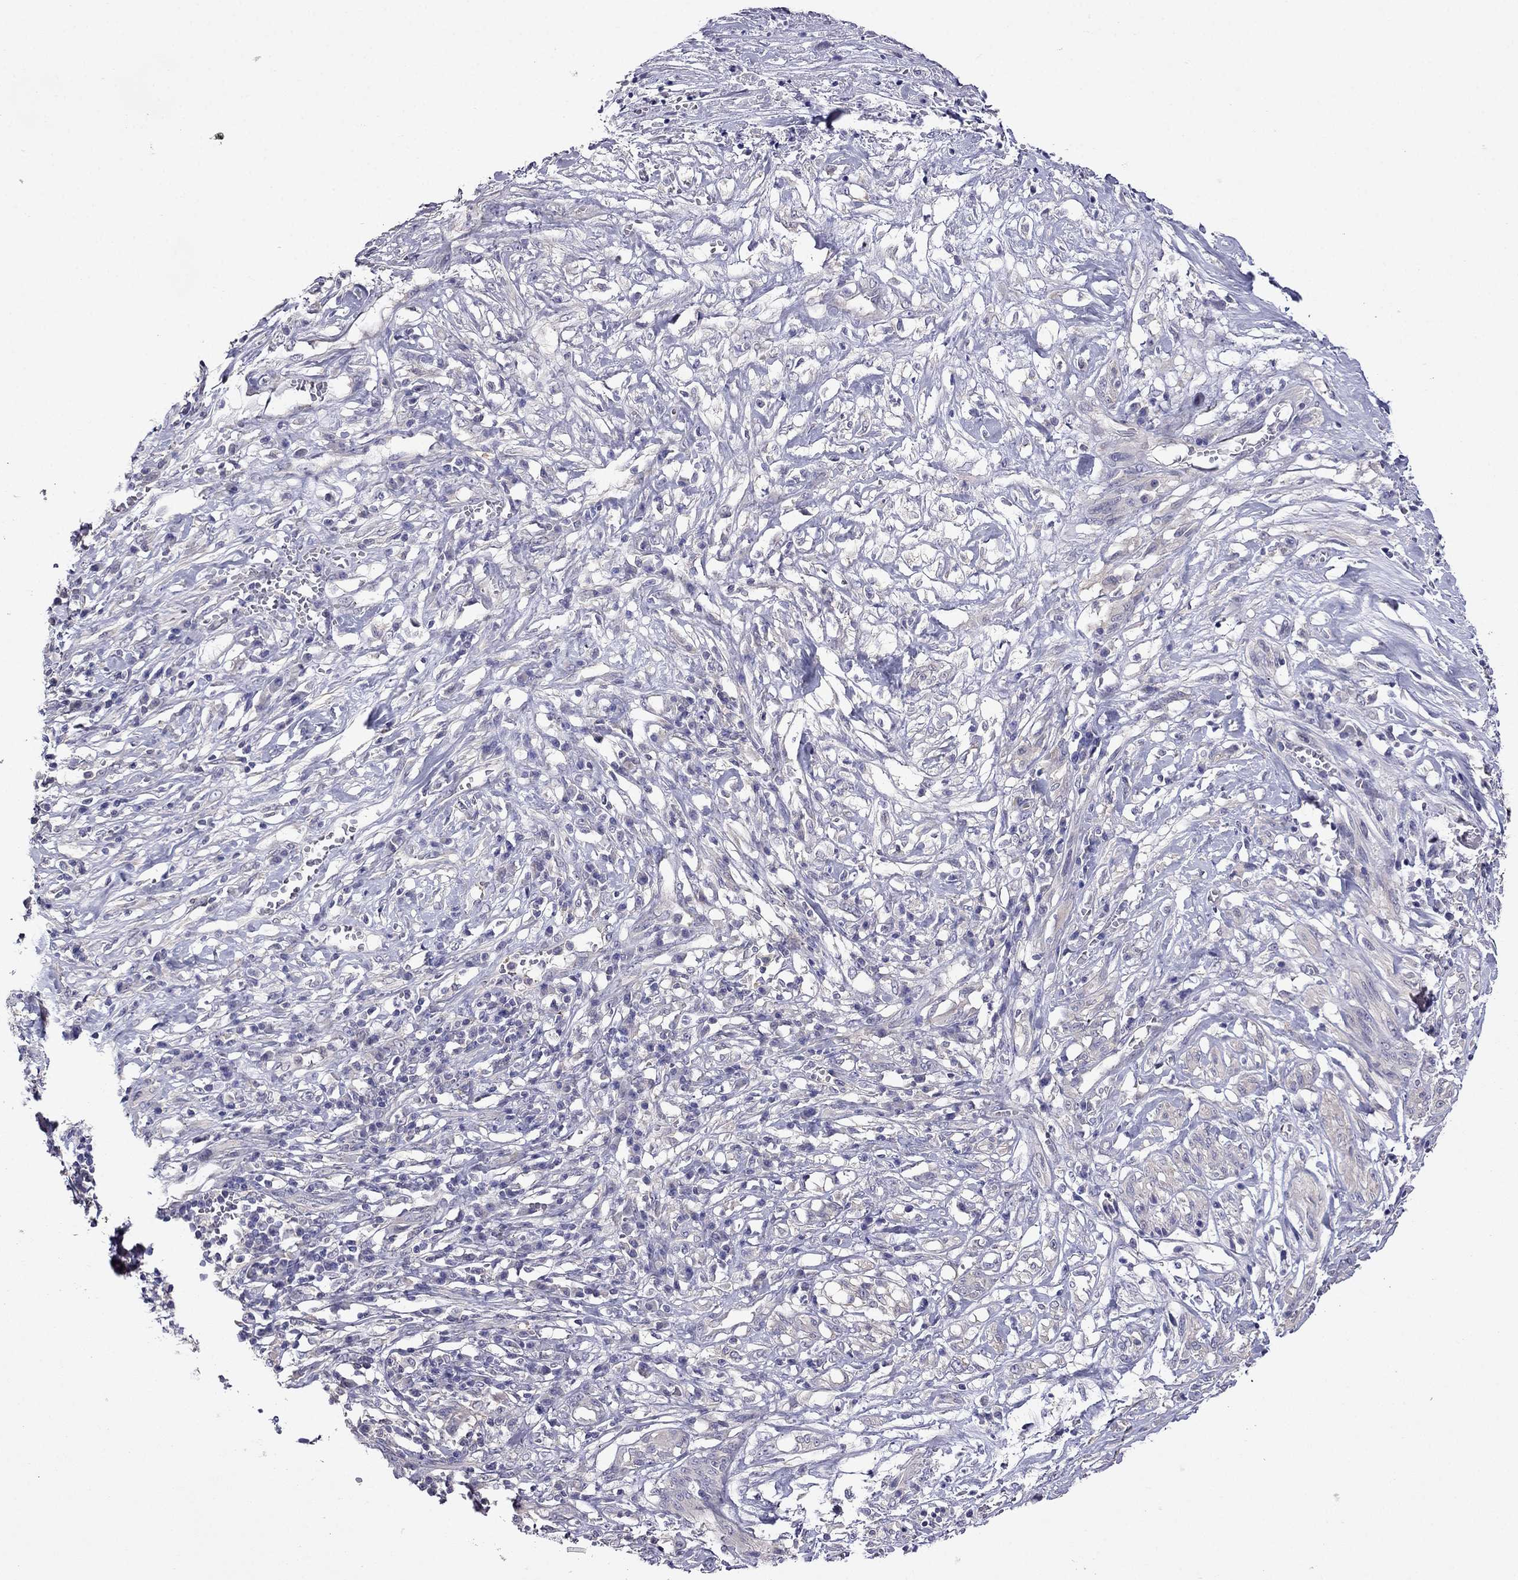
{"staining": {"intensity": "negative", "quantity": "none", "location": "none"}, "tissue": "melanoma", "cell_type": "Tumor cells", "image_type": "cancer", "snomed": [{"axis": "morphology", "description": "Malignant melanoma, NOS"}, {"axis": "topography", "description": "Skin"}], "caption": "Immunohistochemical staining of human malignant melanoma shows no significant positivity in tumor cells.", "gene": "SCNN1D", "patient": {"sex": "female", "age": 91}}